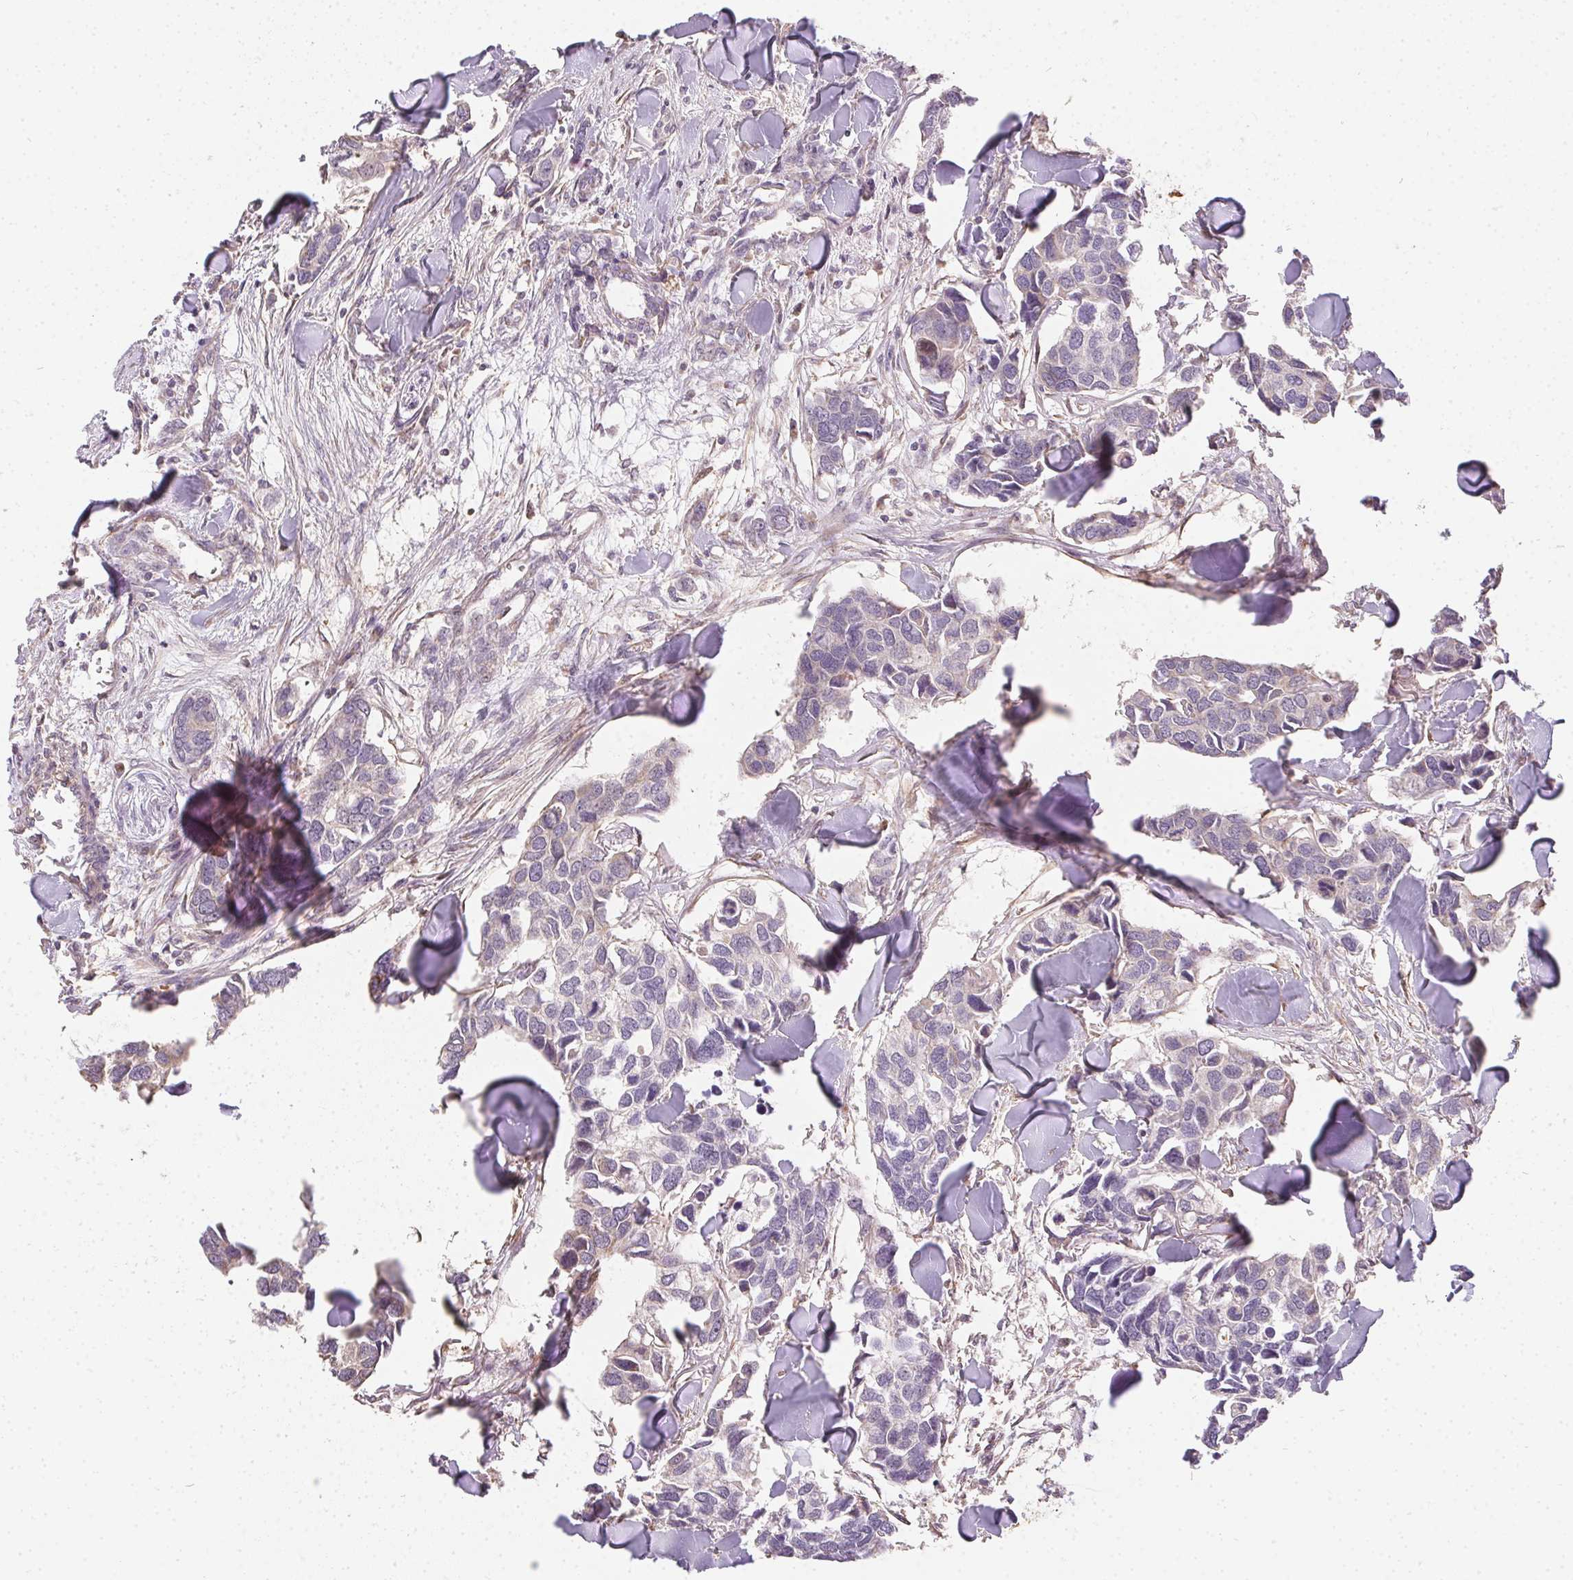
{"staining": {"intensity": "negative", "quantity": "none", "location": "none"}, "tissue": "breast cancer", "cell_type": "Tumor cells", "image_type": "cancer", "snomed": [{"axis": "morphology", "description": "Duct carcinoma"}, {"axis": "topography", "description": "Breast"}], "caption": "The image demonstrates no significant expression in tumor cells of breast infiltrating ductal carcinoma. (DAB immunohistochemistry visualized using brightfield microscopy, high magnification).", "gene": "REV3L", "patient": {"sex": "female", "age": 83}}